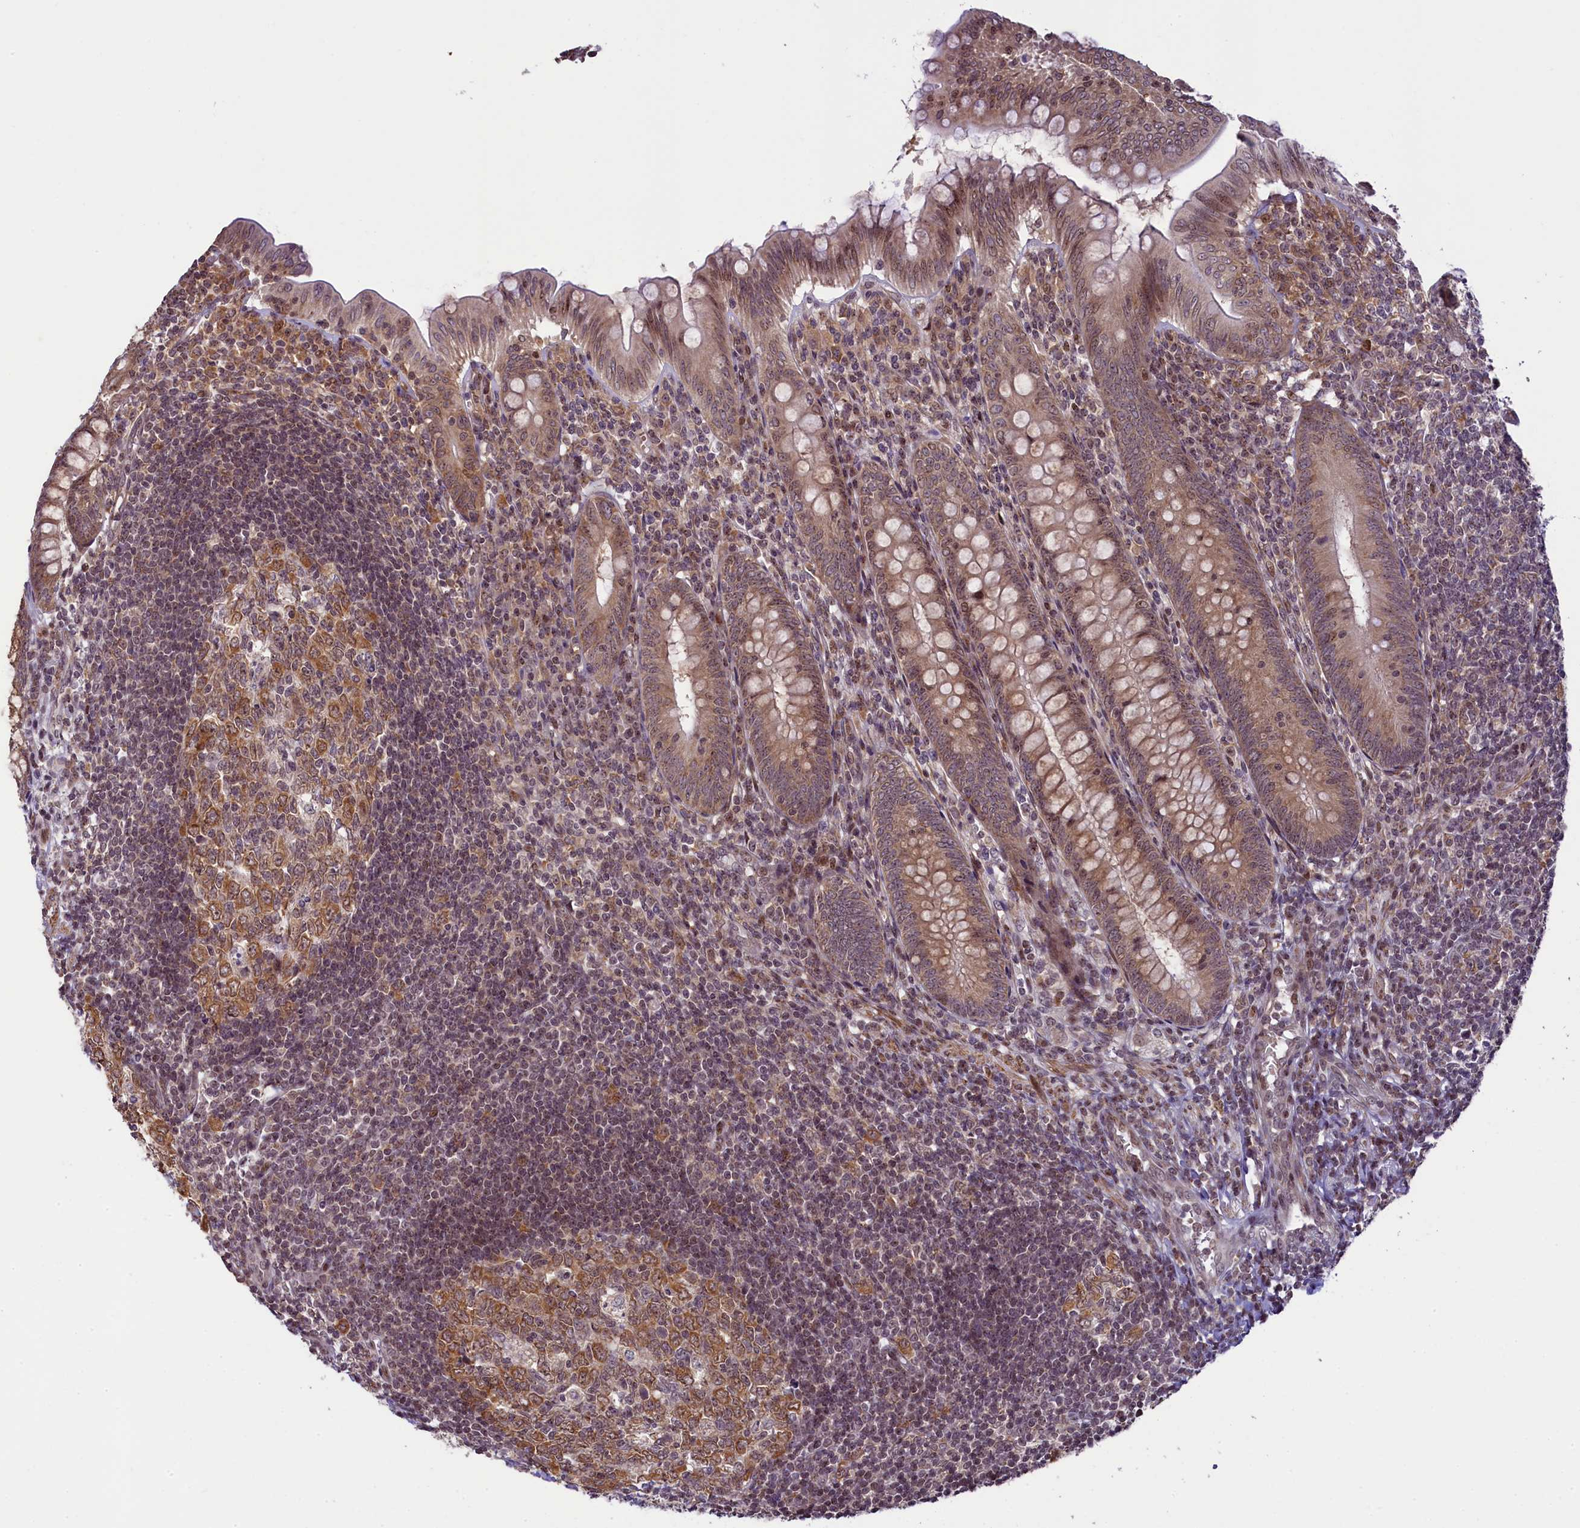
{"staining": {"intensity": "moderate", "quantity": ">75%", "location": "cytoplasmic/membranous,nuclear"}, "tissue": "appendix", "cell_type": "Glandular cells", "image_type": "normal", "snomed": [{"axis": "morphology", "description": "Normal tissue, NOS"}, {"axis": "topography", "description": "Appendix"}], "caption": "Appendix stained with DAB (3,3'-diaminobenzidine) IHC displays medium levels of moderate cytoplasmic/membranous,nuclear staining in about >75% of glandular cells. (DAB IHC with brightfield microscopy, high magnification).", "gene": "RBBP8", "patient": {"sex": "male", "age": 14}}